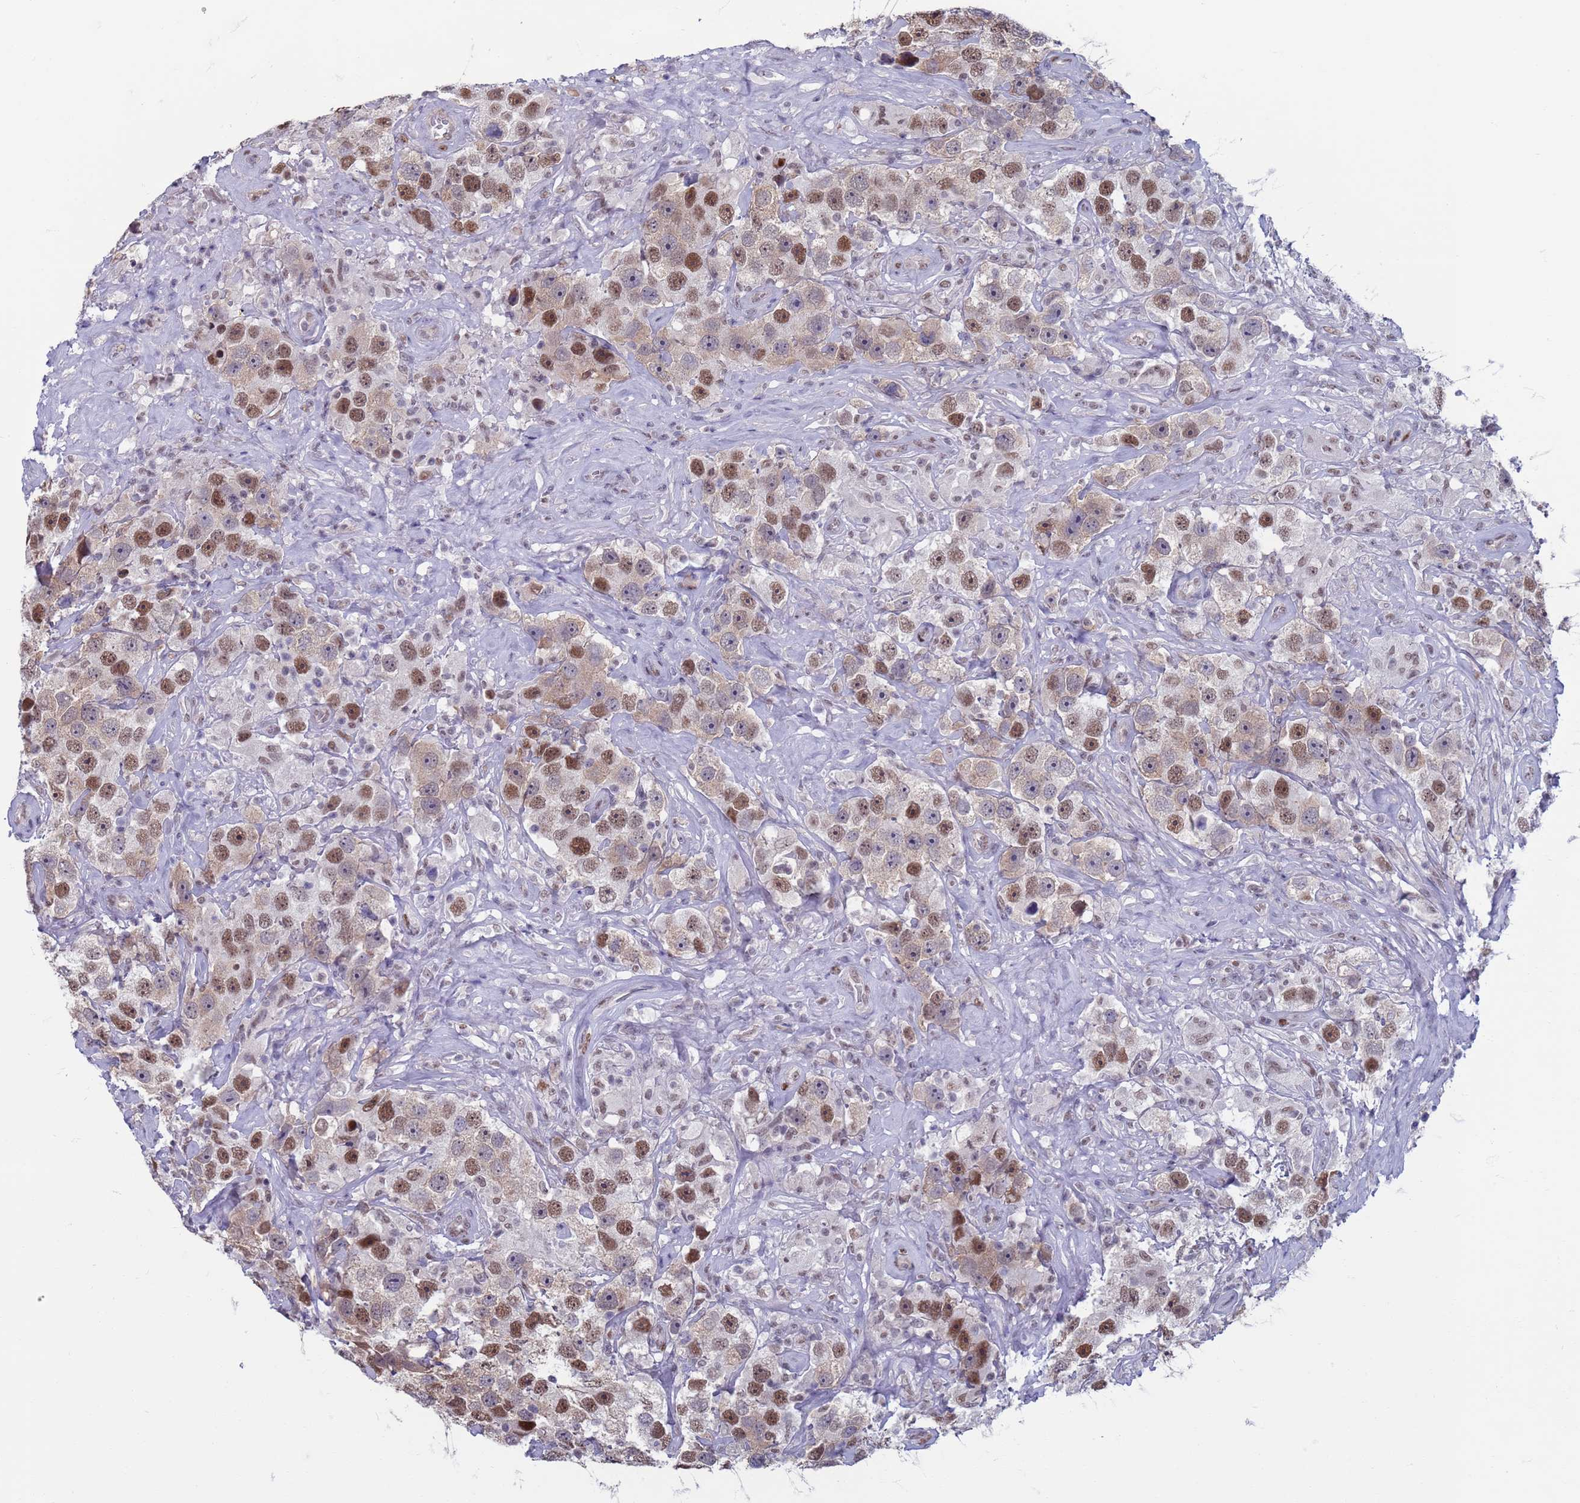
{"staining": {"intensity": "moderate", "quantity": ">75%", "location": "nuclear"}, "tissue": "testis cancer", "cell_type": "Tumor cells", "image_type": "cancer", "snomed": [{"axis": "morphology", "description": "Seminoma, NOS"}, {"axis": "topography", "description": "Testis"}], "caption": "This is an image of immunohistochemistry (IHC) staining of testis cancer (seminoma), which shows moderate expression in the nuclear of tumor cells.", "gene": "SAE1", "patient": {"sex": "male", "age": 49}}